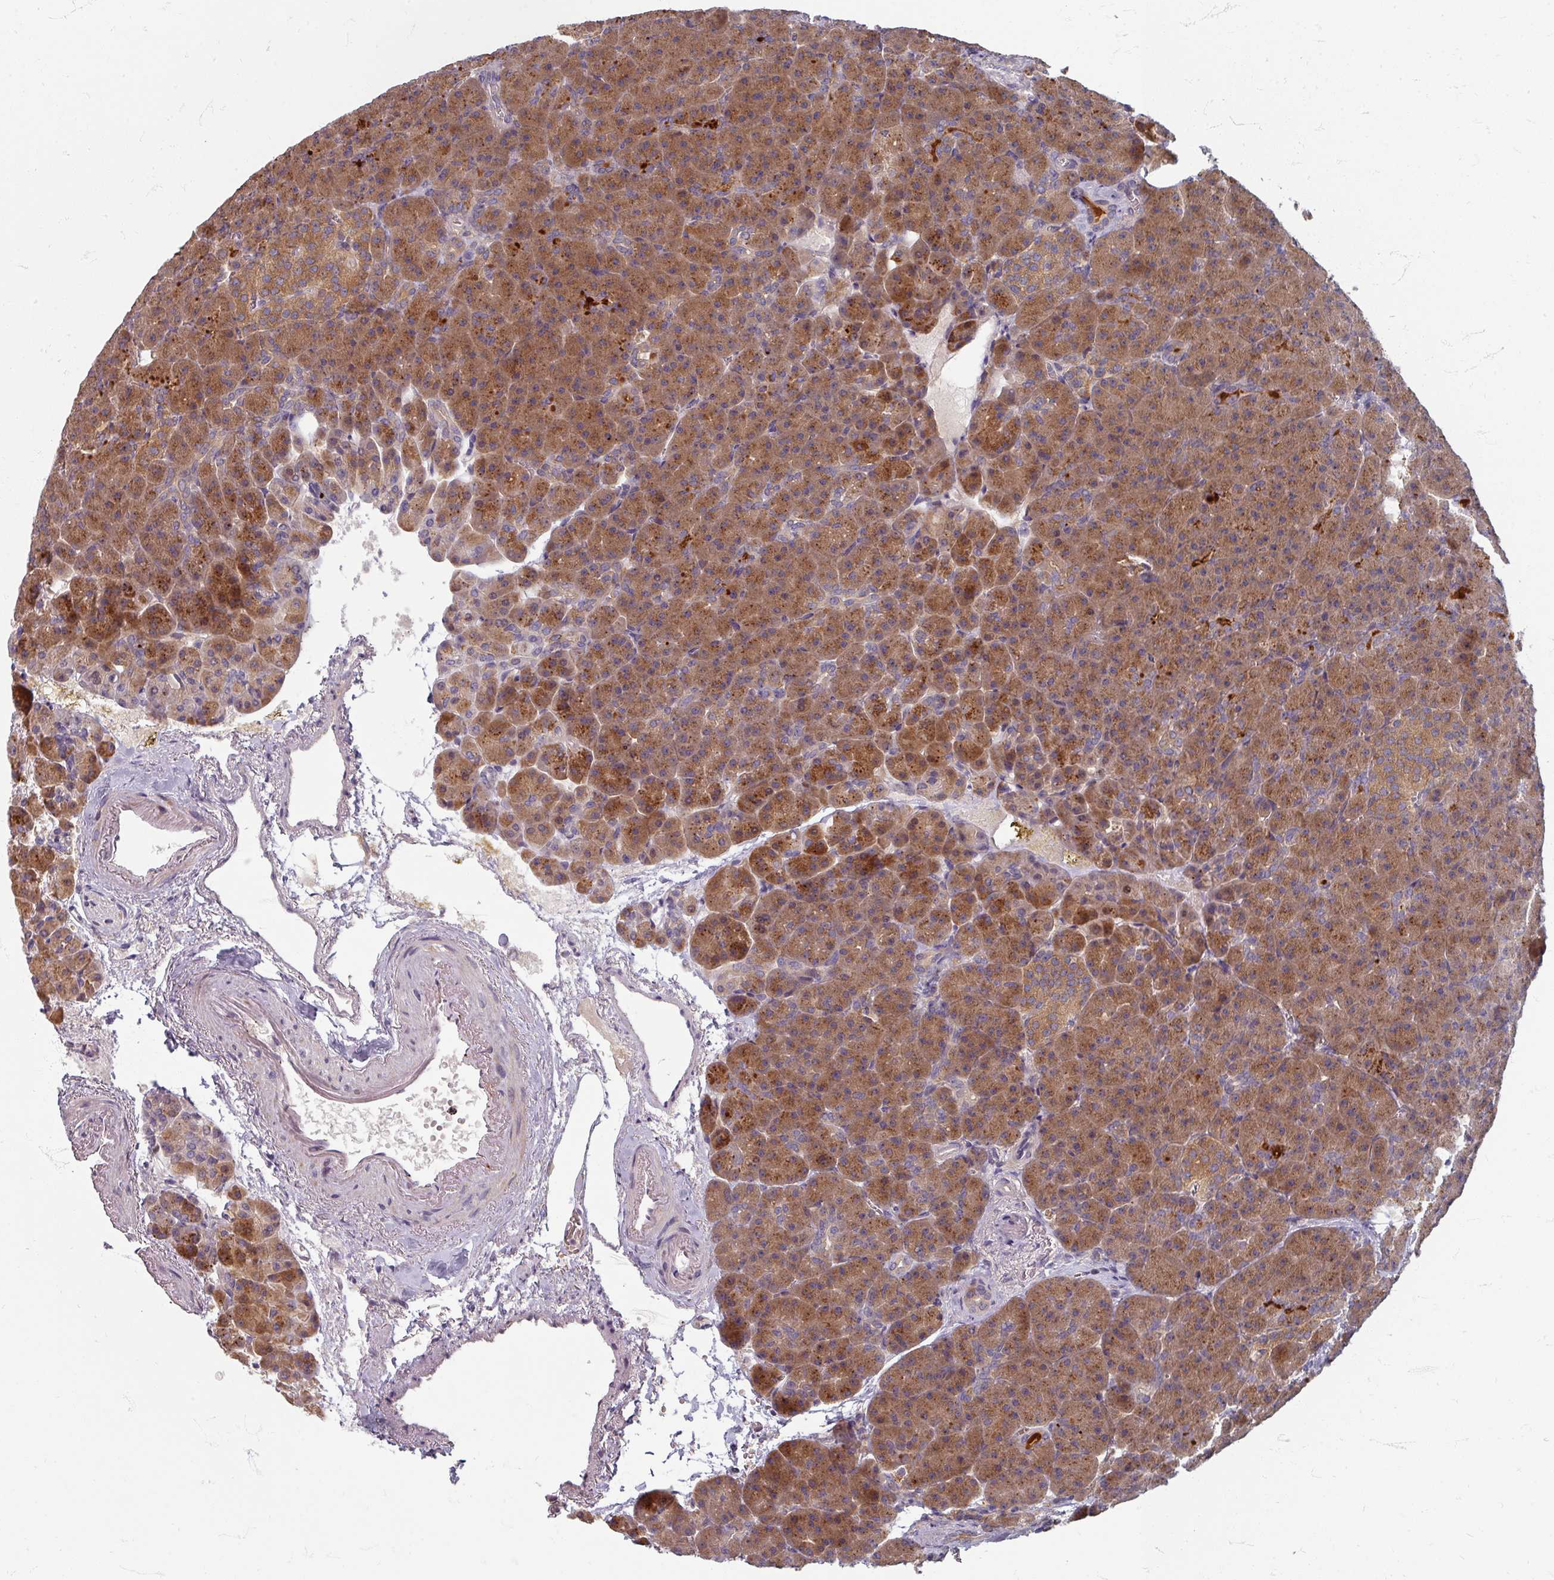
{"staining": {"intensity": "moderate", "quantity": ">75%", "location": "cytoplasmic/membranous"}, "tissue": "pancreas", "cell_type": "Exocrine glandular cells", "image_type": "normal", "snomed": [{"axis": "morphology", "description": "Normal tissue, NOS"}, {"axis": "topography", "description": "Pancreas"}], "caption": "Protein expression by IHC shows moderate cytoplasmic/membranous expression in about >75% of exocrine glandular cells in benign pancreas.", "gene": "STAM", "patient": {"sex": "female", "age": 74}}